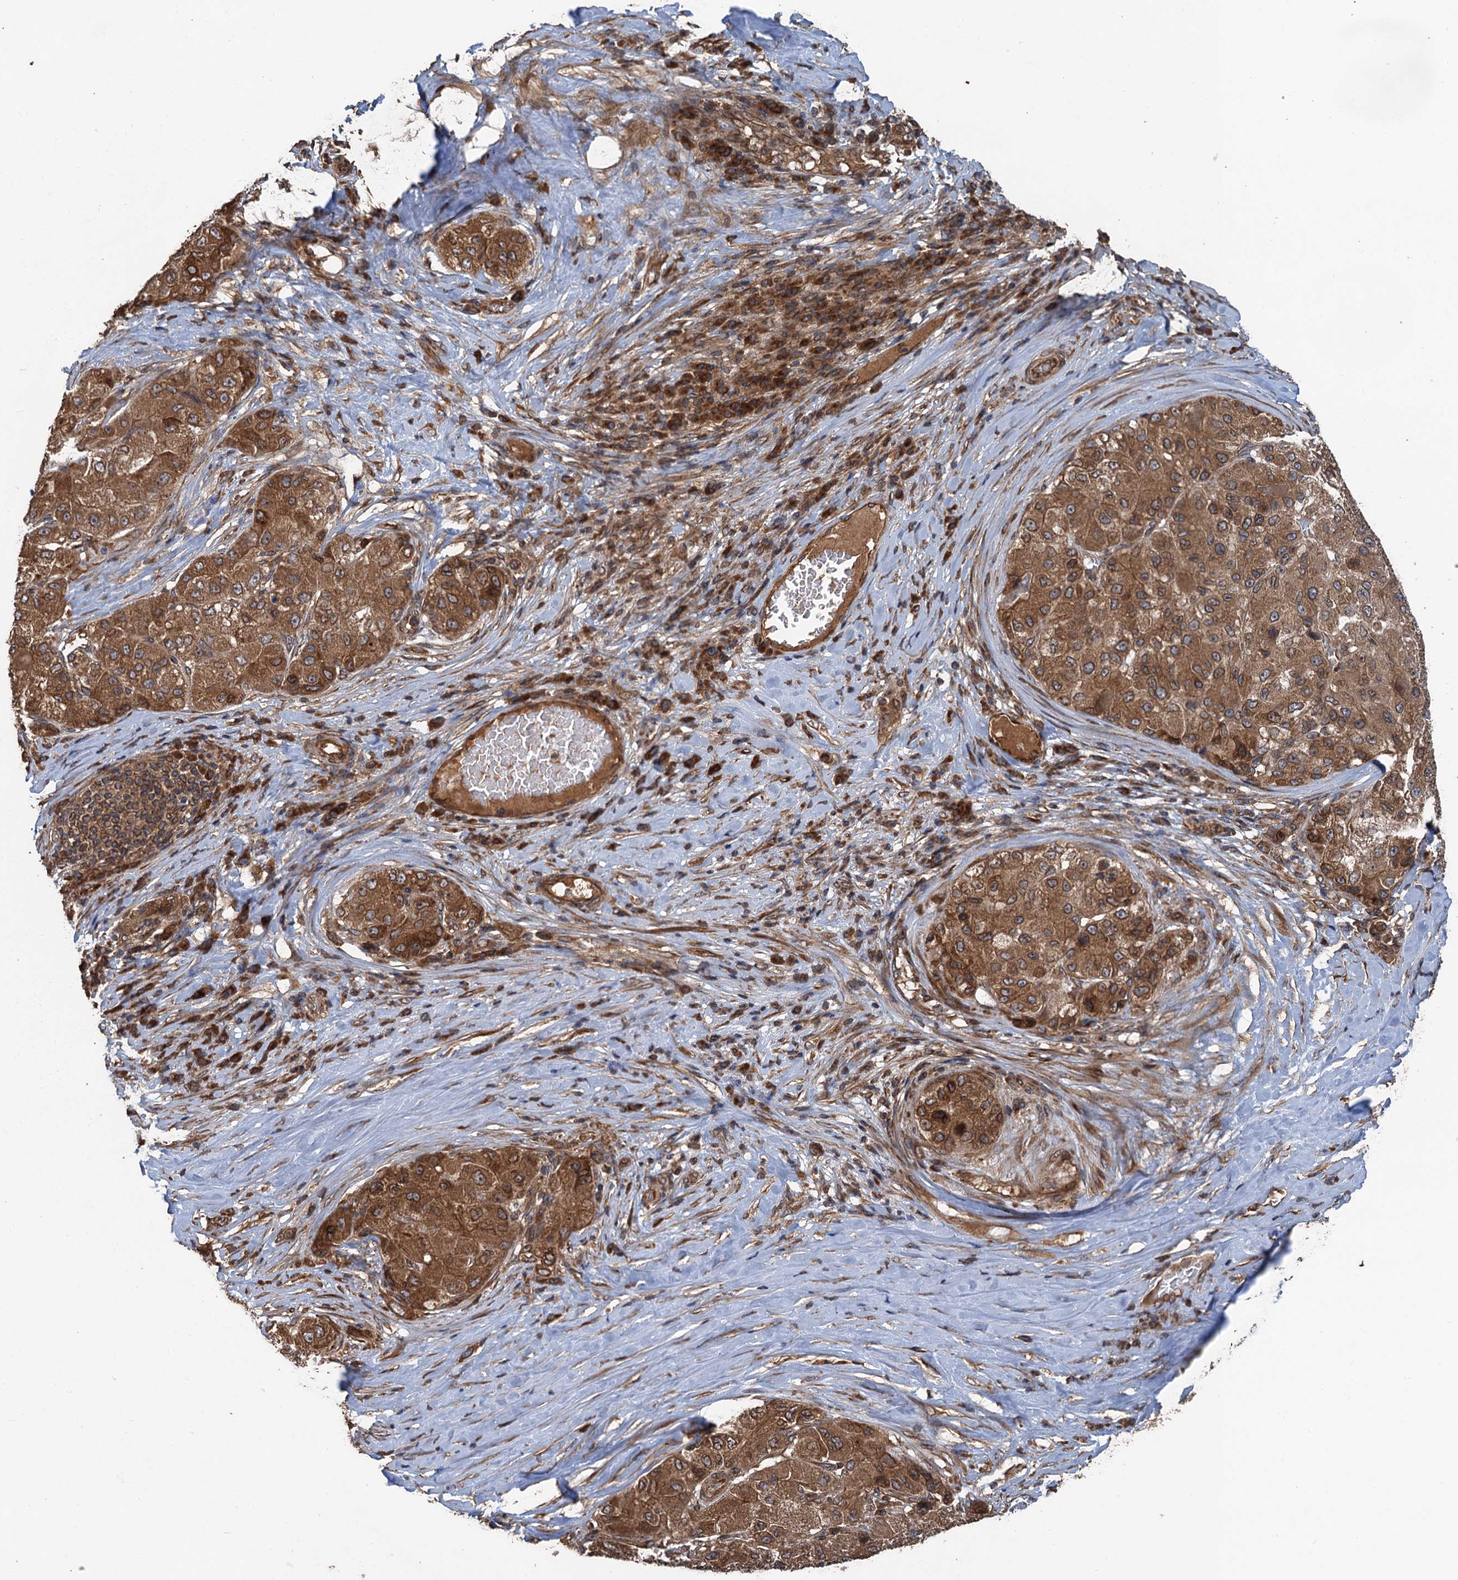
{"staining": {"intensity": "strong", "quantity": ">75%", "location": "cytoplasmic/membranous,nuclear"}, "tissue": "liver cancer", "cell_type": "Tumor cells", "image_type": "cancer", "snomed": [{"axis": "morphology", "description": "Carcinoma, Hepatocellular, NOS"}, {"axis": "topography", "description": "Liver"}], "caption": "This micrograph reveals IHC staining of human hepatocellular carcinoma (liver), with high strong cytoplasmic/membranous and nuclear expression in about >75% of tumor cells.", "gene": "GLE1", "patient": {"sex": "male", "age": 80}}